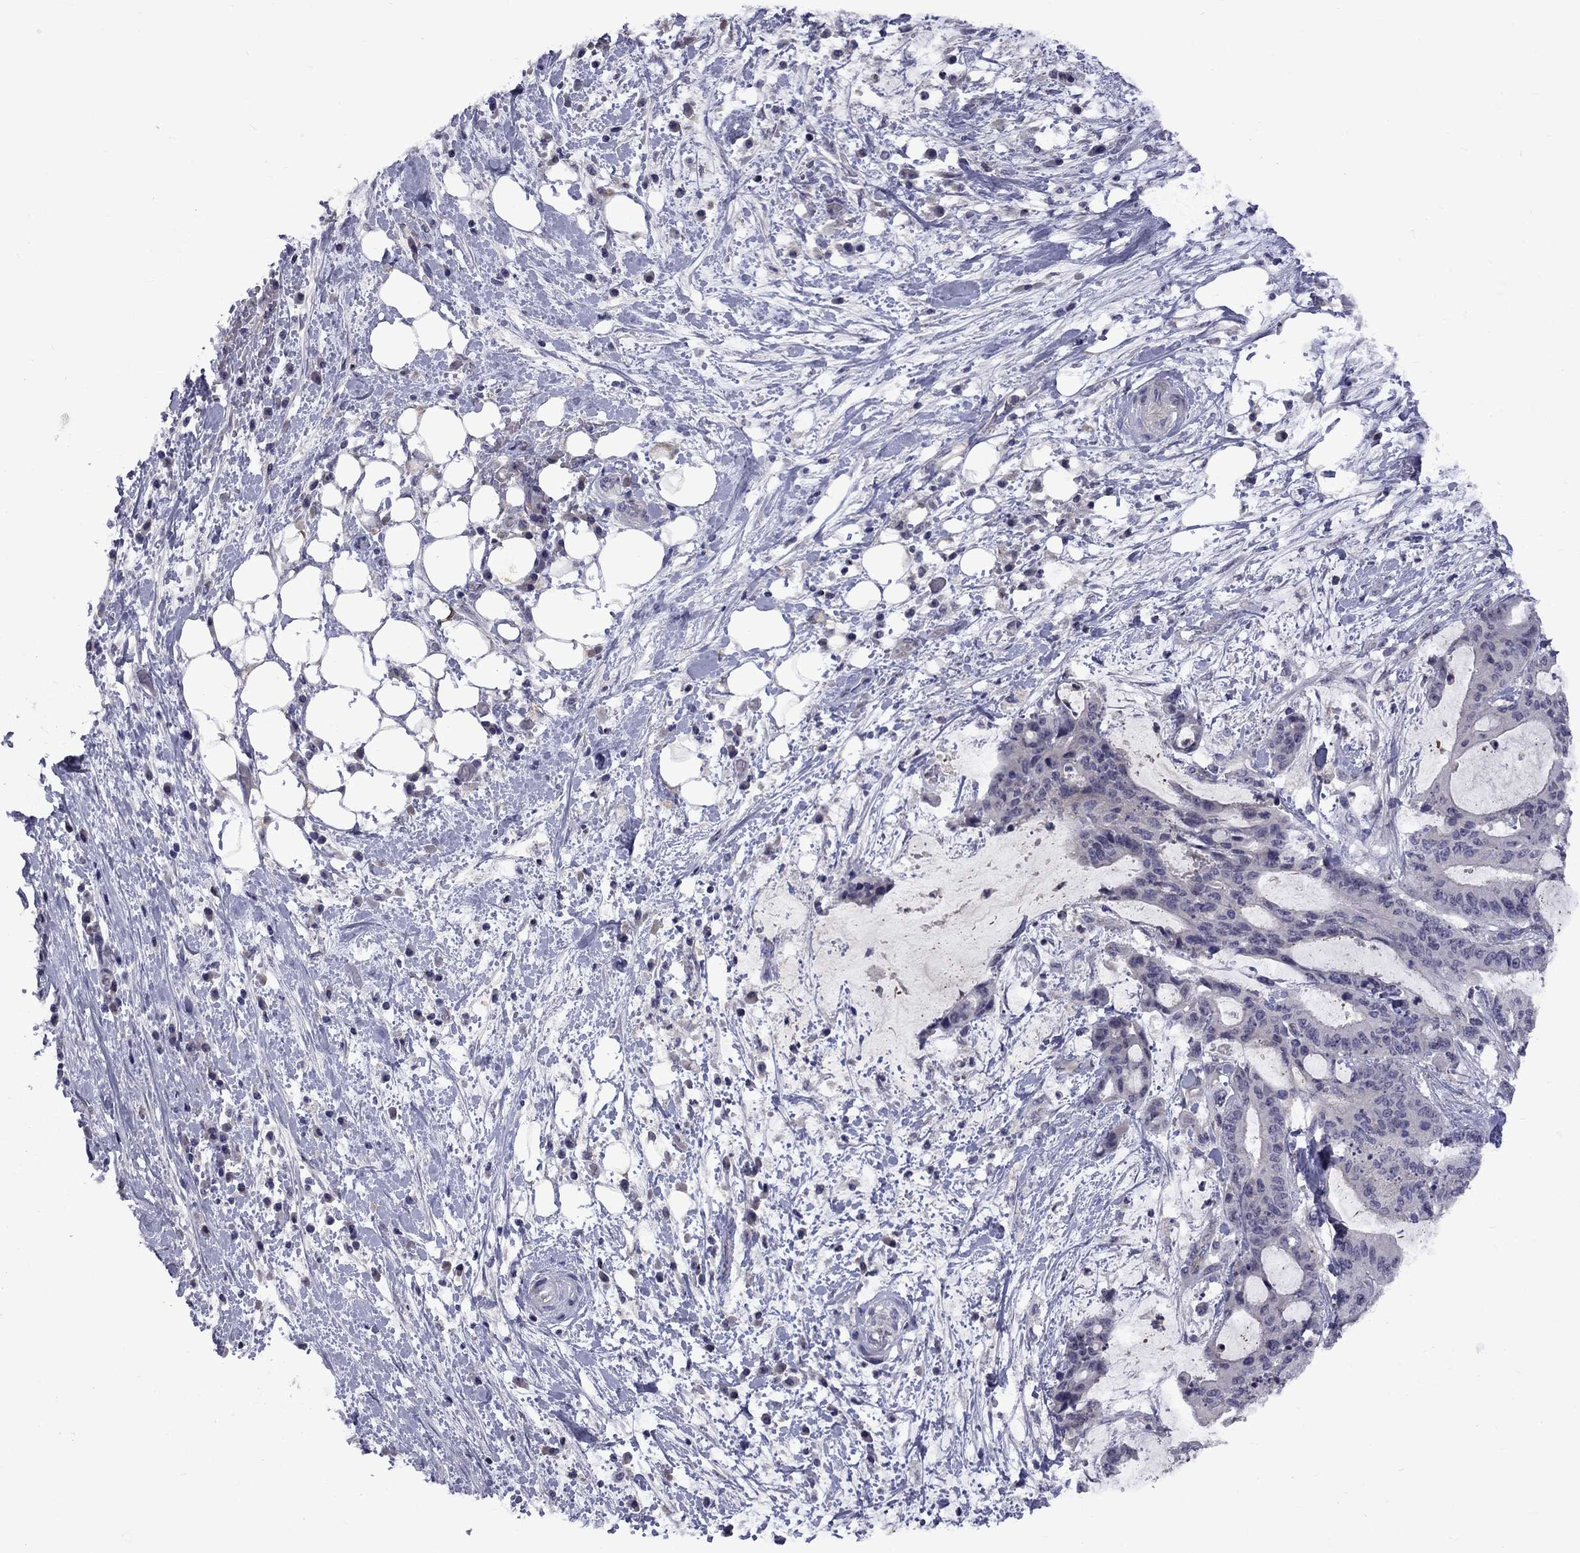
{"staining": {"intensity": "negative", "quantity": "none", "location": "none"}, "tissue": "liver cancer", "cell_type": "Tumor cells", "image_type": "cancer", "snomed": [{"axis": "morphology", "description": "Cholangiocarcinoma"}, {"axis": "topography", "description": "Liver"}], "caption": "Immunohistochemistry (IHC) photomicrograph of human cholangiocarcinoma (liver) stained for a protein (brown), which exhibits no staining in tumor cells.", "gene": "SNTA1", "patient": {"sex": "female", "age": 73}}